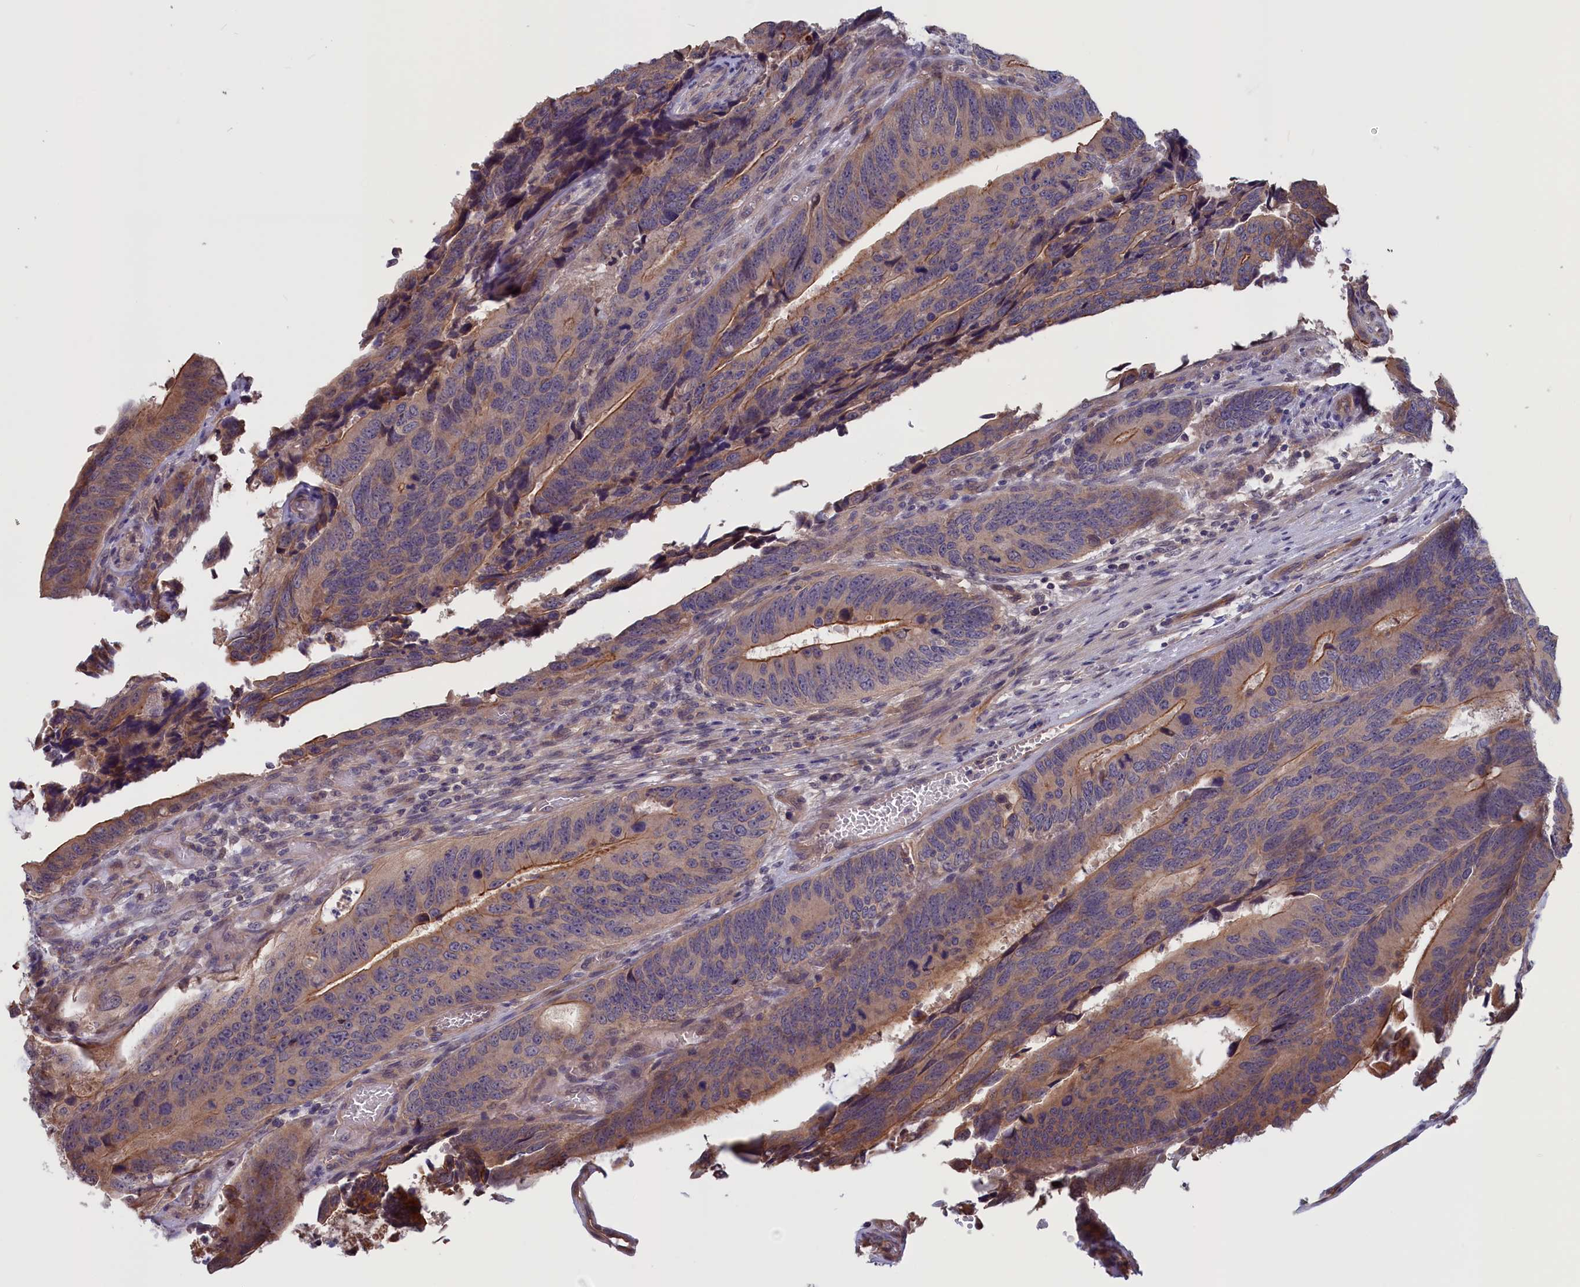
{"staining": {"intensity": "moderate", "quantity": "<25%", "location": "cytoplasmic/membranous"}, "tissue": "colorectal cancer", "cell_type": "Tumor cells", "image_type": "cancer", "snomed": [{"axis": "morphology", "description": "Adenocarcinoma, NOS"}, {"axis": "topography", "description": "Colon"}], "caption": "The micrograph displays immunohistochemical staining of colorectal cancer (adenocarcinoma). There is moderate cytoplasmic/membranous expression is seen in about <25% of tumor cells.", "gene": "PLP2", "patient": {"sex": "male", "age": 87}}